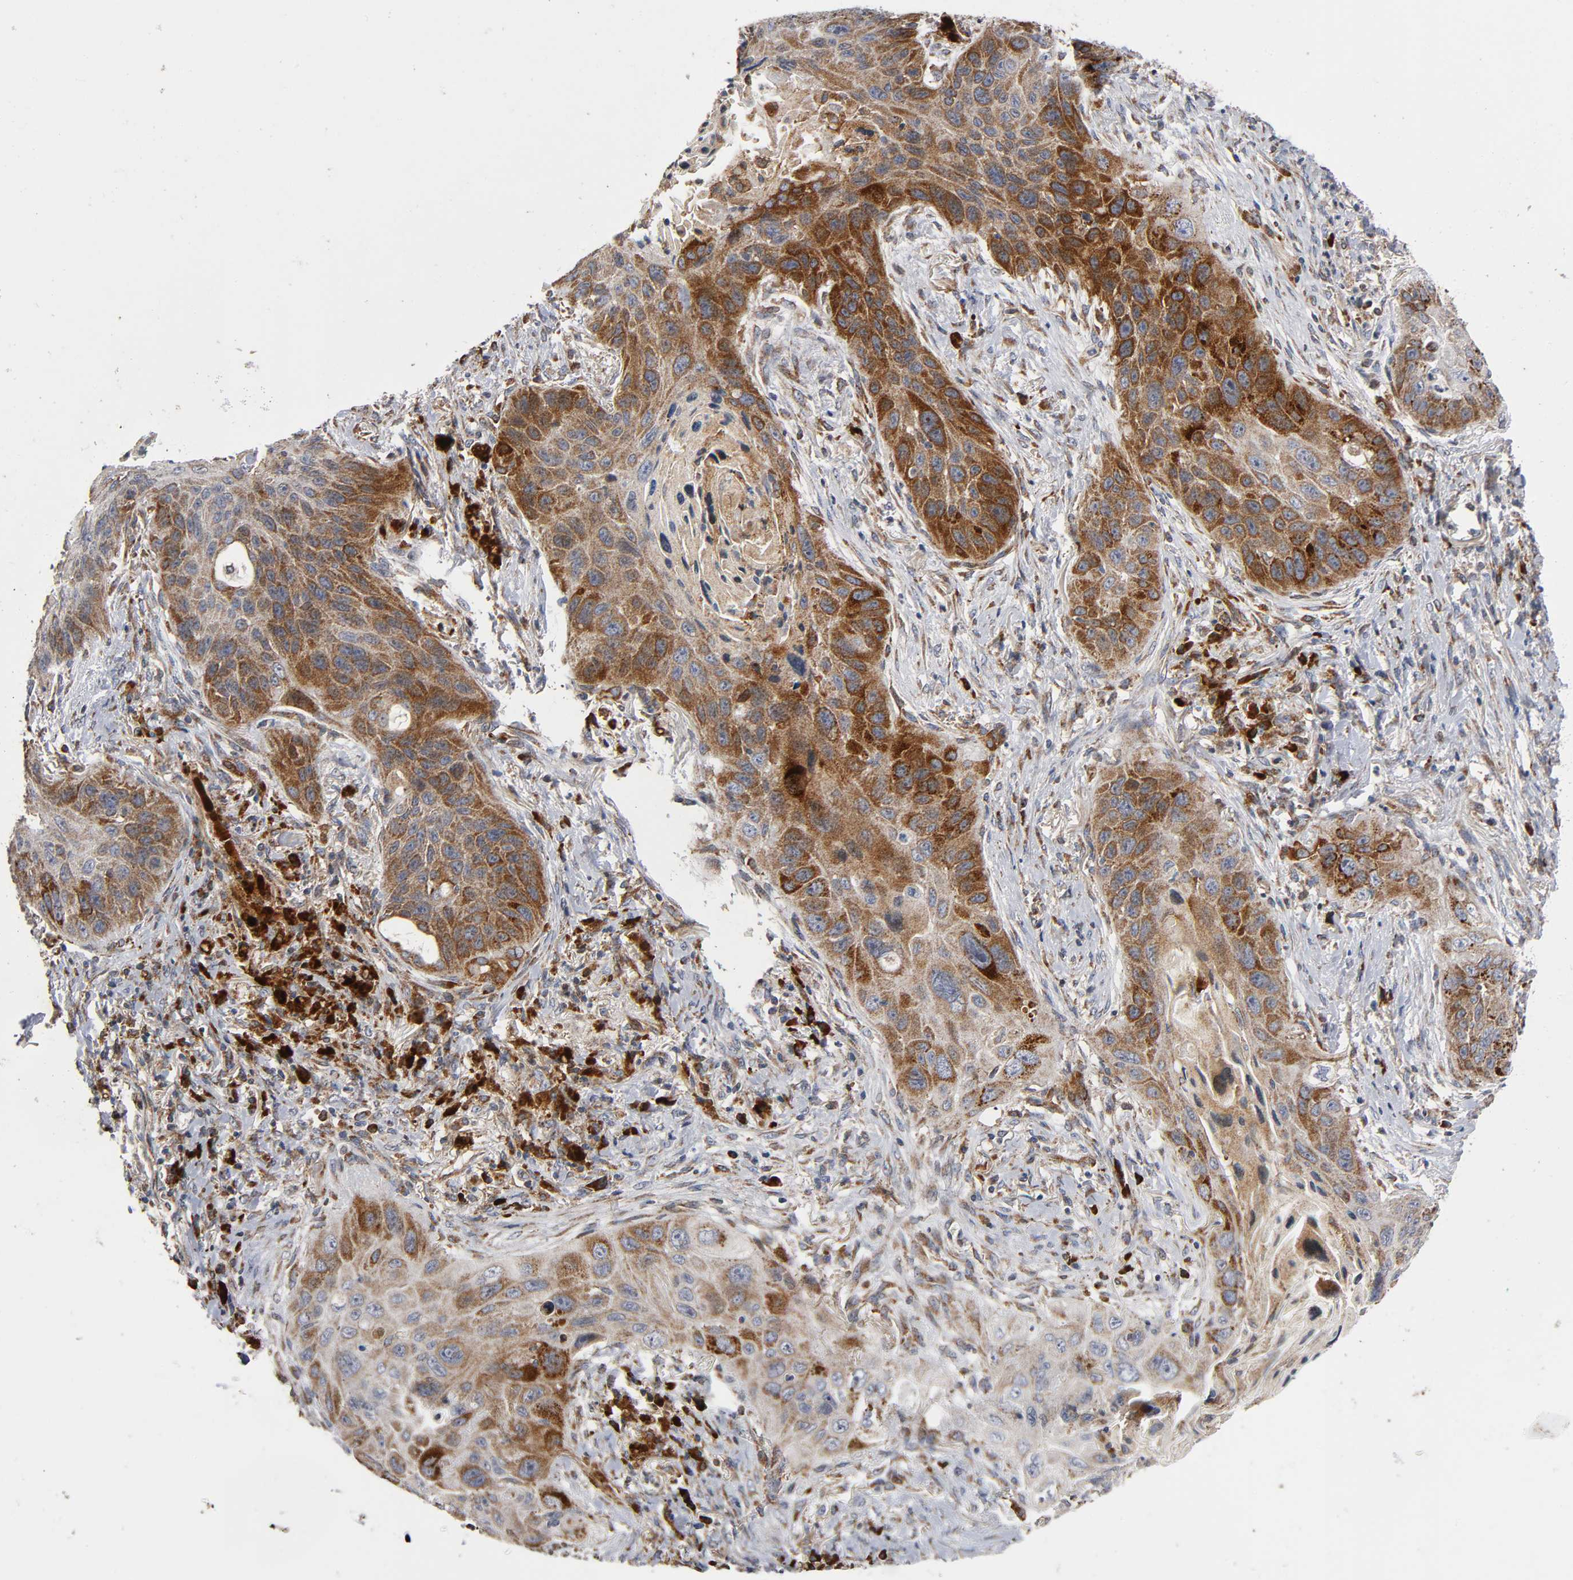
{"staining": {"intensity": "moderate", "quantity": "25%-75%", "location": "cytoplasmic/membranous"}, "tissue": "lung cancer", "cell_type": "Tumor cells", "image_type": "cancer", "snomed": [{"axis": "morphology", "description": "Squamous cell carcinoma, NOS"}, {"axis": "topography", "description": "Lung"}], "caption": "Moderate cytoplasmic/membranous protein positivity is identified in about 25%-75% of tumor cells in lung cancer (squamous cell carcinoma).", "gene": "MAP3K1", "patient": {"sex": "female", "age": 67}}